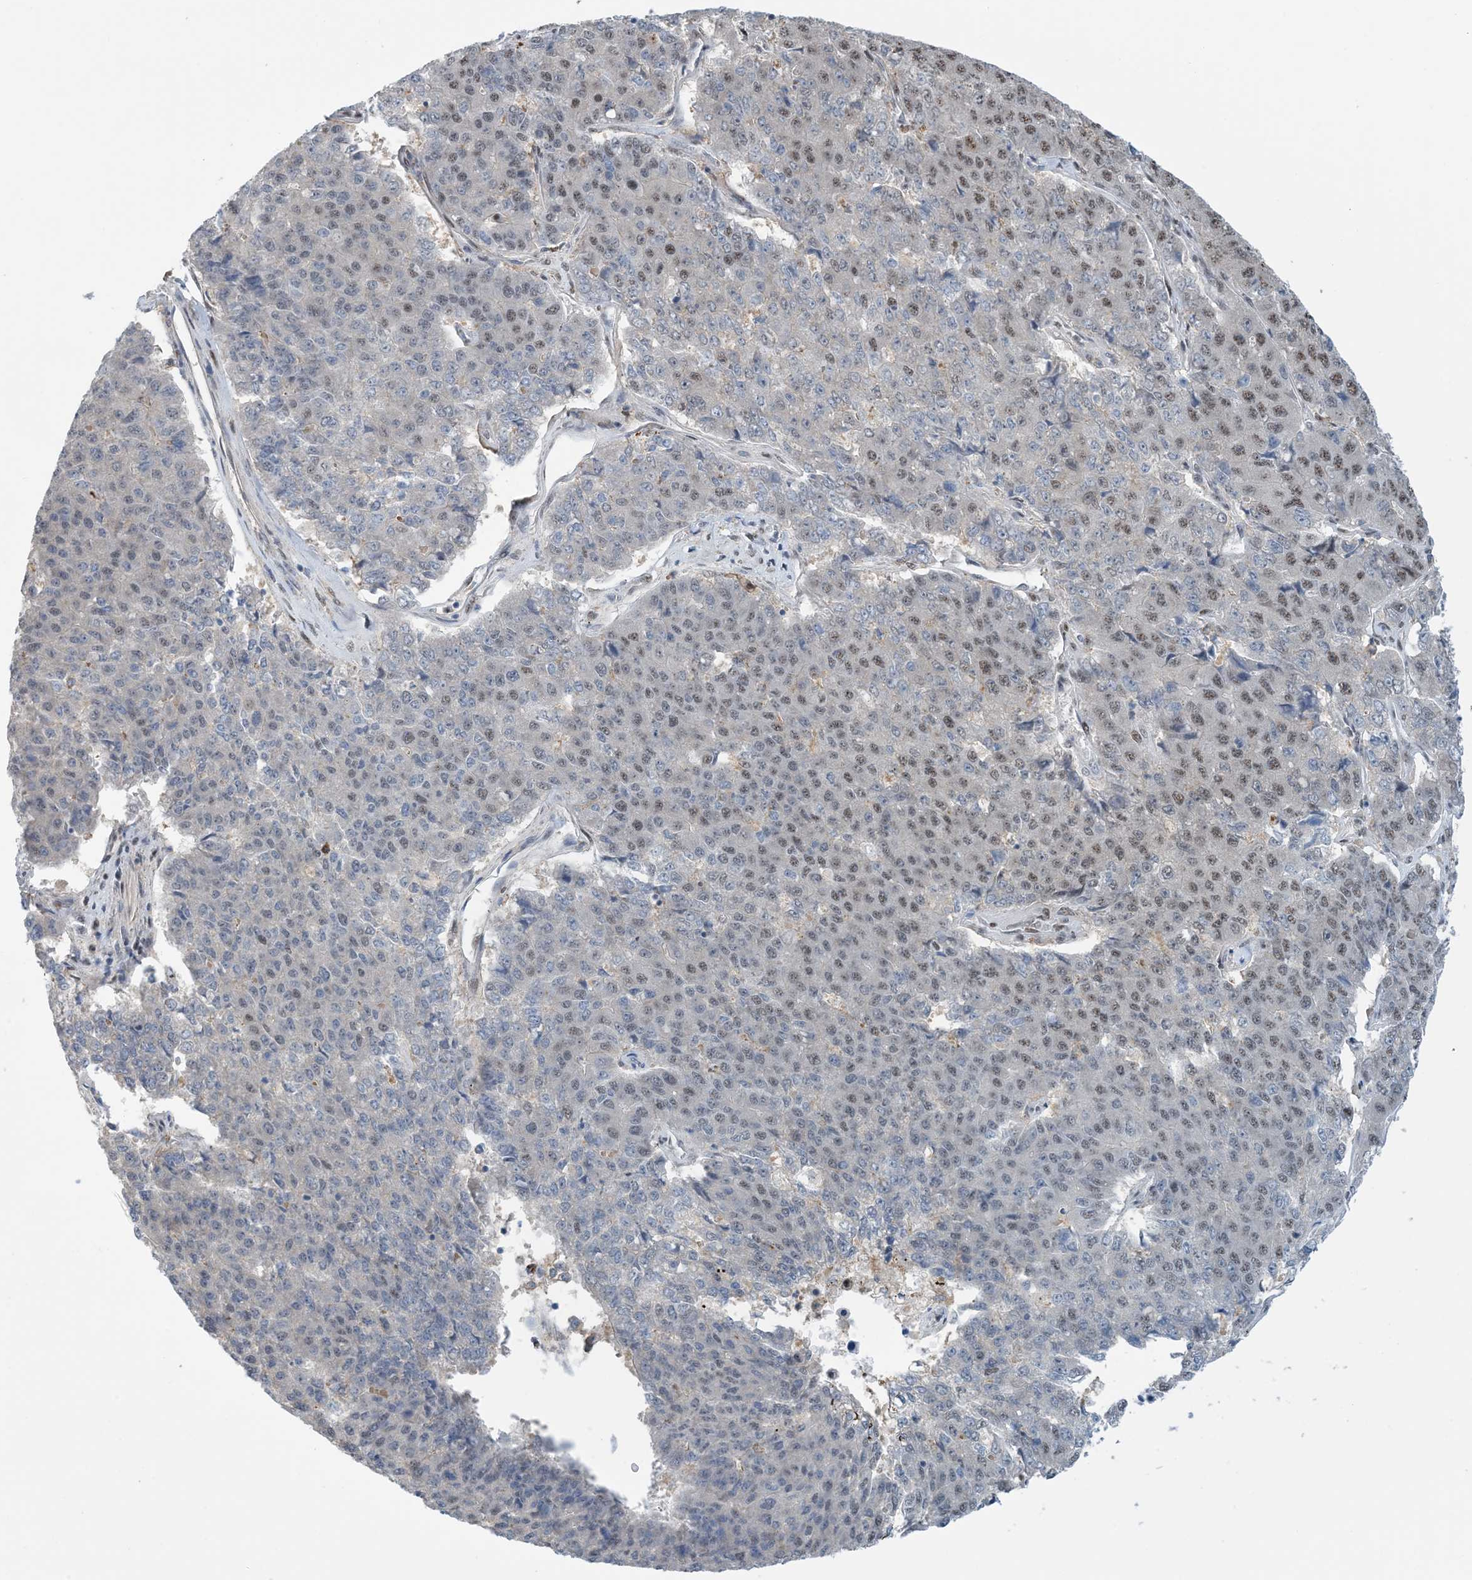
{"staining": {"intensity": "moderate", "quantity": "<25%", "location": "nuclear"}, "tissue": "pancreatic cancer", "cell_type": "Tumor cells", "image_type": "cancer", "snomed": [{"axis": "morphology", "description": "Adenocarcinoma, NOS"}, {"axis": "topography", "description": "Pancreas"}], "caption": "Moderate nuclear protein staining is identified in about <25% of tumor cells in adenocarcinoma (pancreatic).", "gene": "HEMK1", "patient": {"sex": "male", "age": 50}}